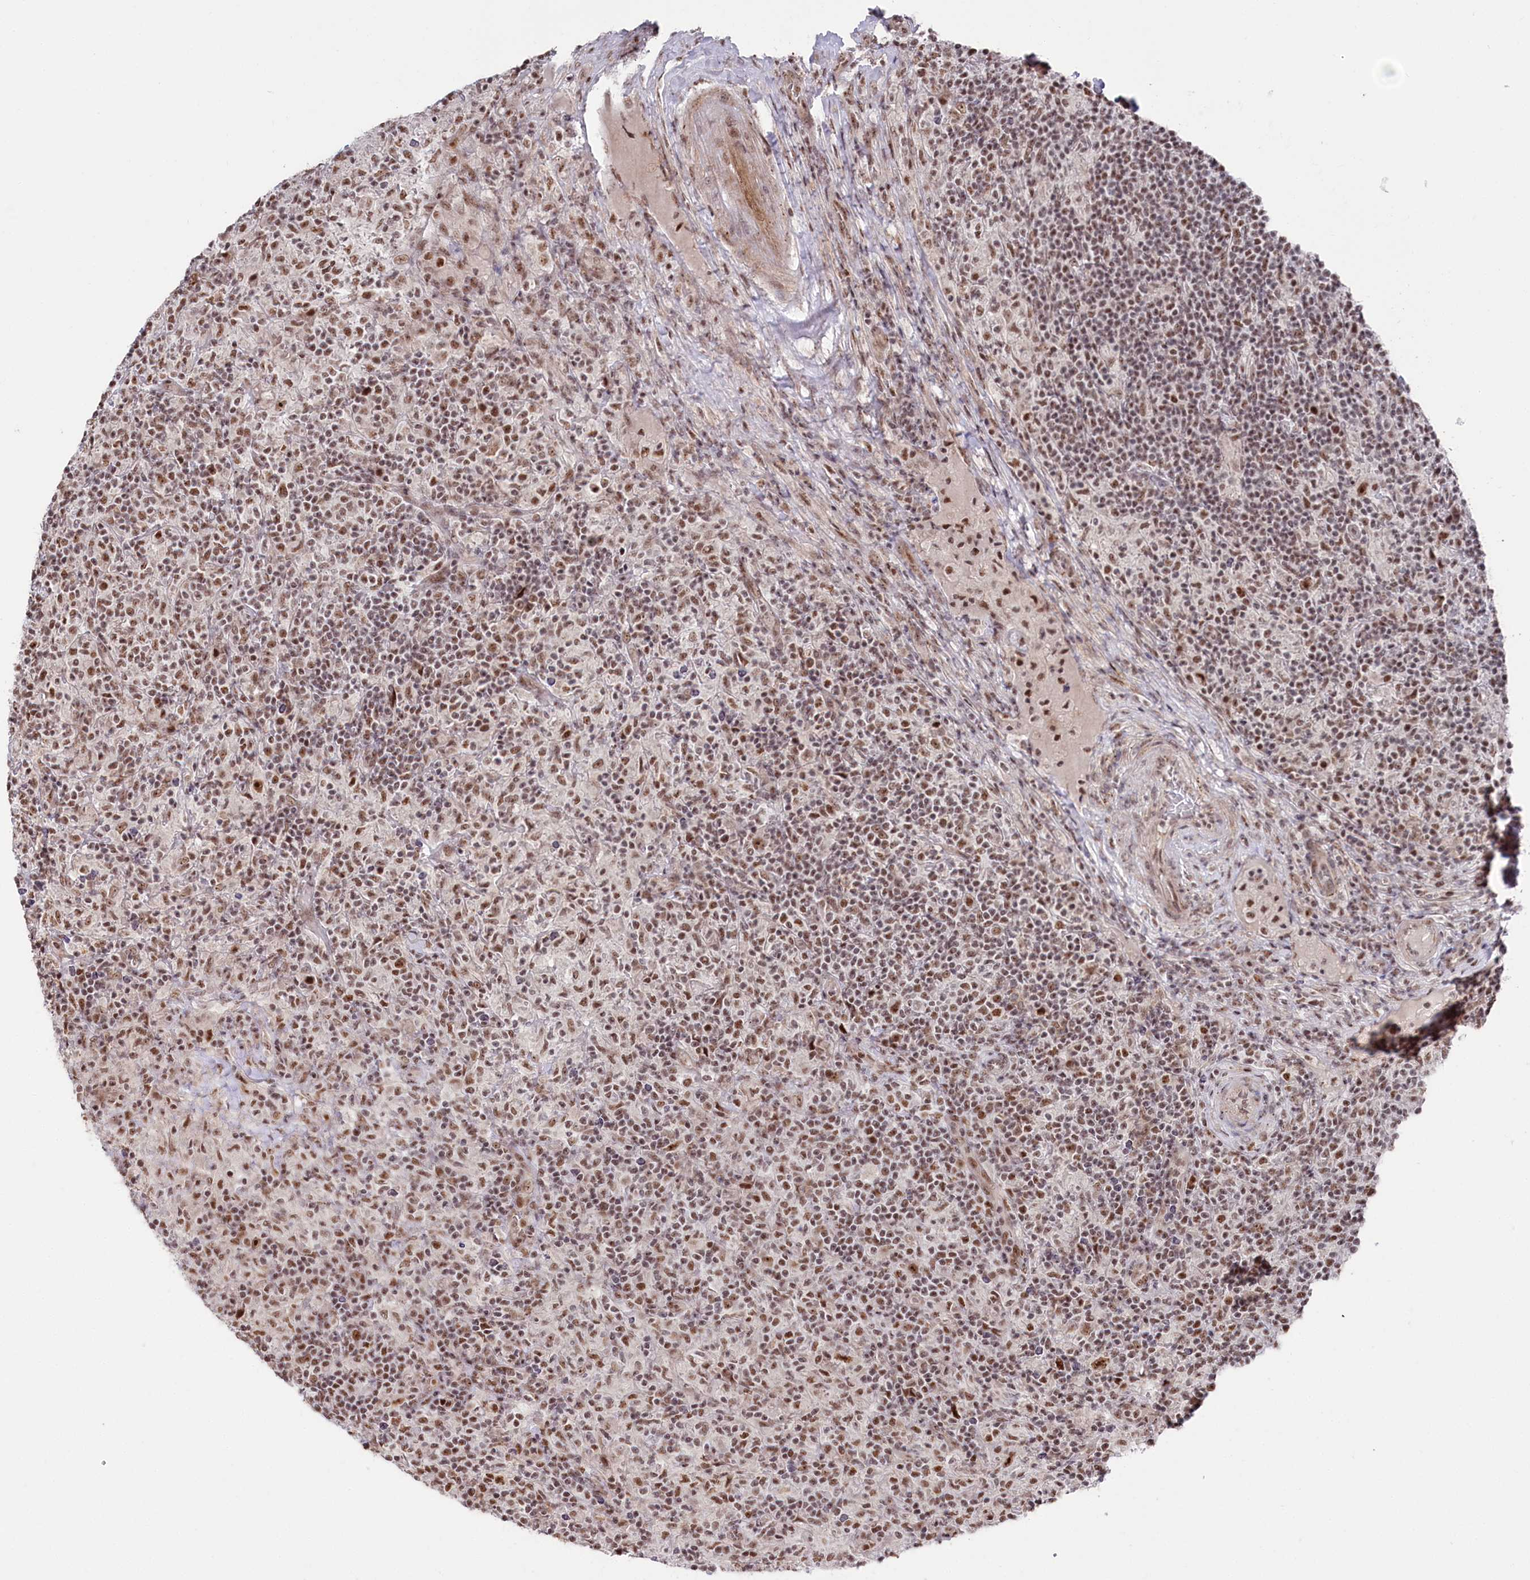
{"staining": {"intensity": "strong", "quantity": "25%-75%", "location": "nuclear"}, "tissue": "lymphoma", "cell_type": "Tumor cells", "image_type": "cancer", "snomed": [{"axis": "morphology", "description": "Hodgkin's disease, NOS"}, {"axis": "topography", "description": "Lymph node"}], "caption": "An image showing strong nuclear positivity in about 25%-75% of tumor cells in lymphoma, as visualized by brown immunohistochemical staining.", "gene": "POLR2H", "patient": {"sex": "male", "age": 70}}